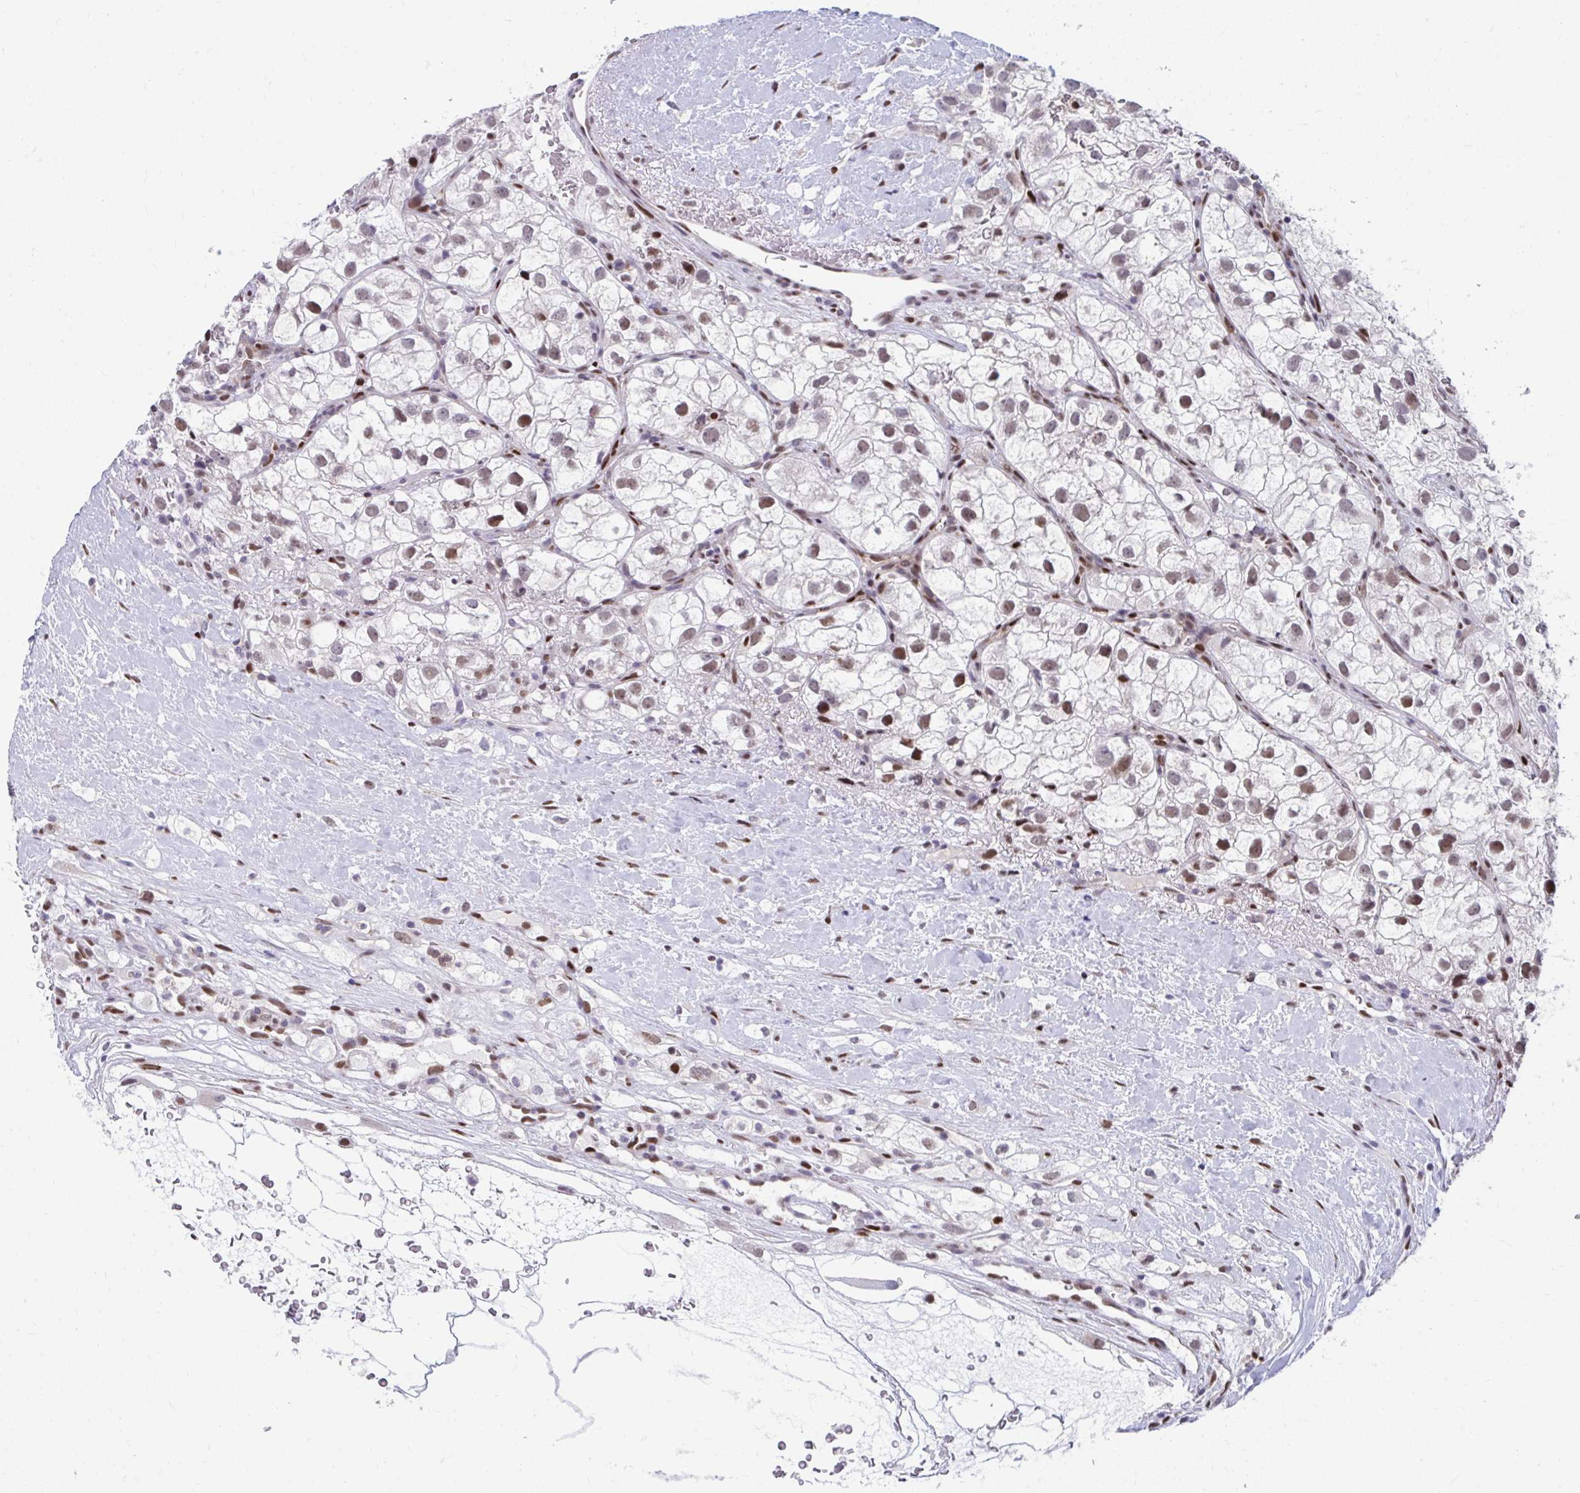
{"staining": {"intensity": "moderate", "quantity": ">75%", "location": "nuclear"}, "tissue": "renal cancer", "cell_type": "Tumor cells", "image_type": "cancer", "snomed": [{"axis": "morphology", "description": "Adenocarcinoma, NOS"}, {"axis": "topography", "description": "Kidney"}], "caption": "Human renal cancer (adenocarcinoma) stained for a protein (brown) displays moderate nuclear positive staining in about >75% of tumor cells.", "gene": "SLC35C2", "patient": {"sex": "male", "age": 59}}